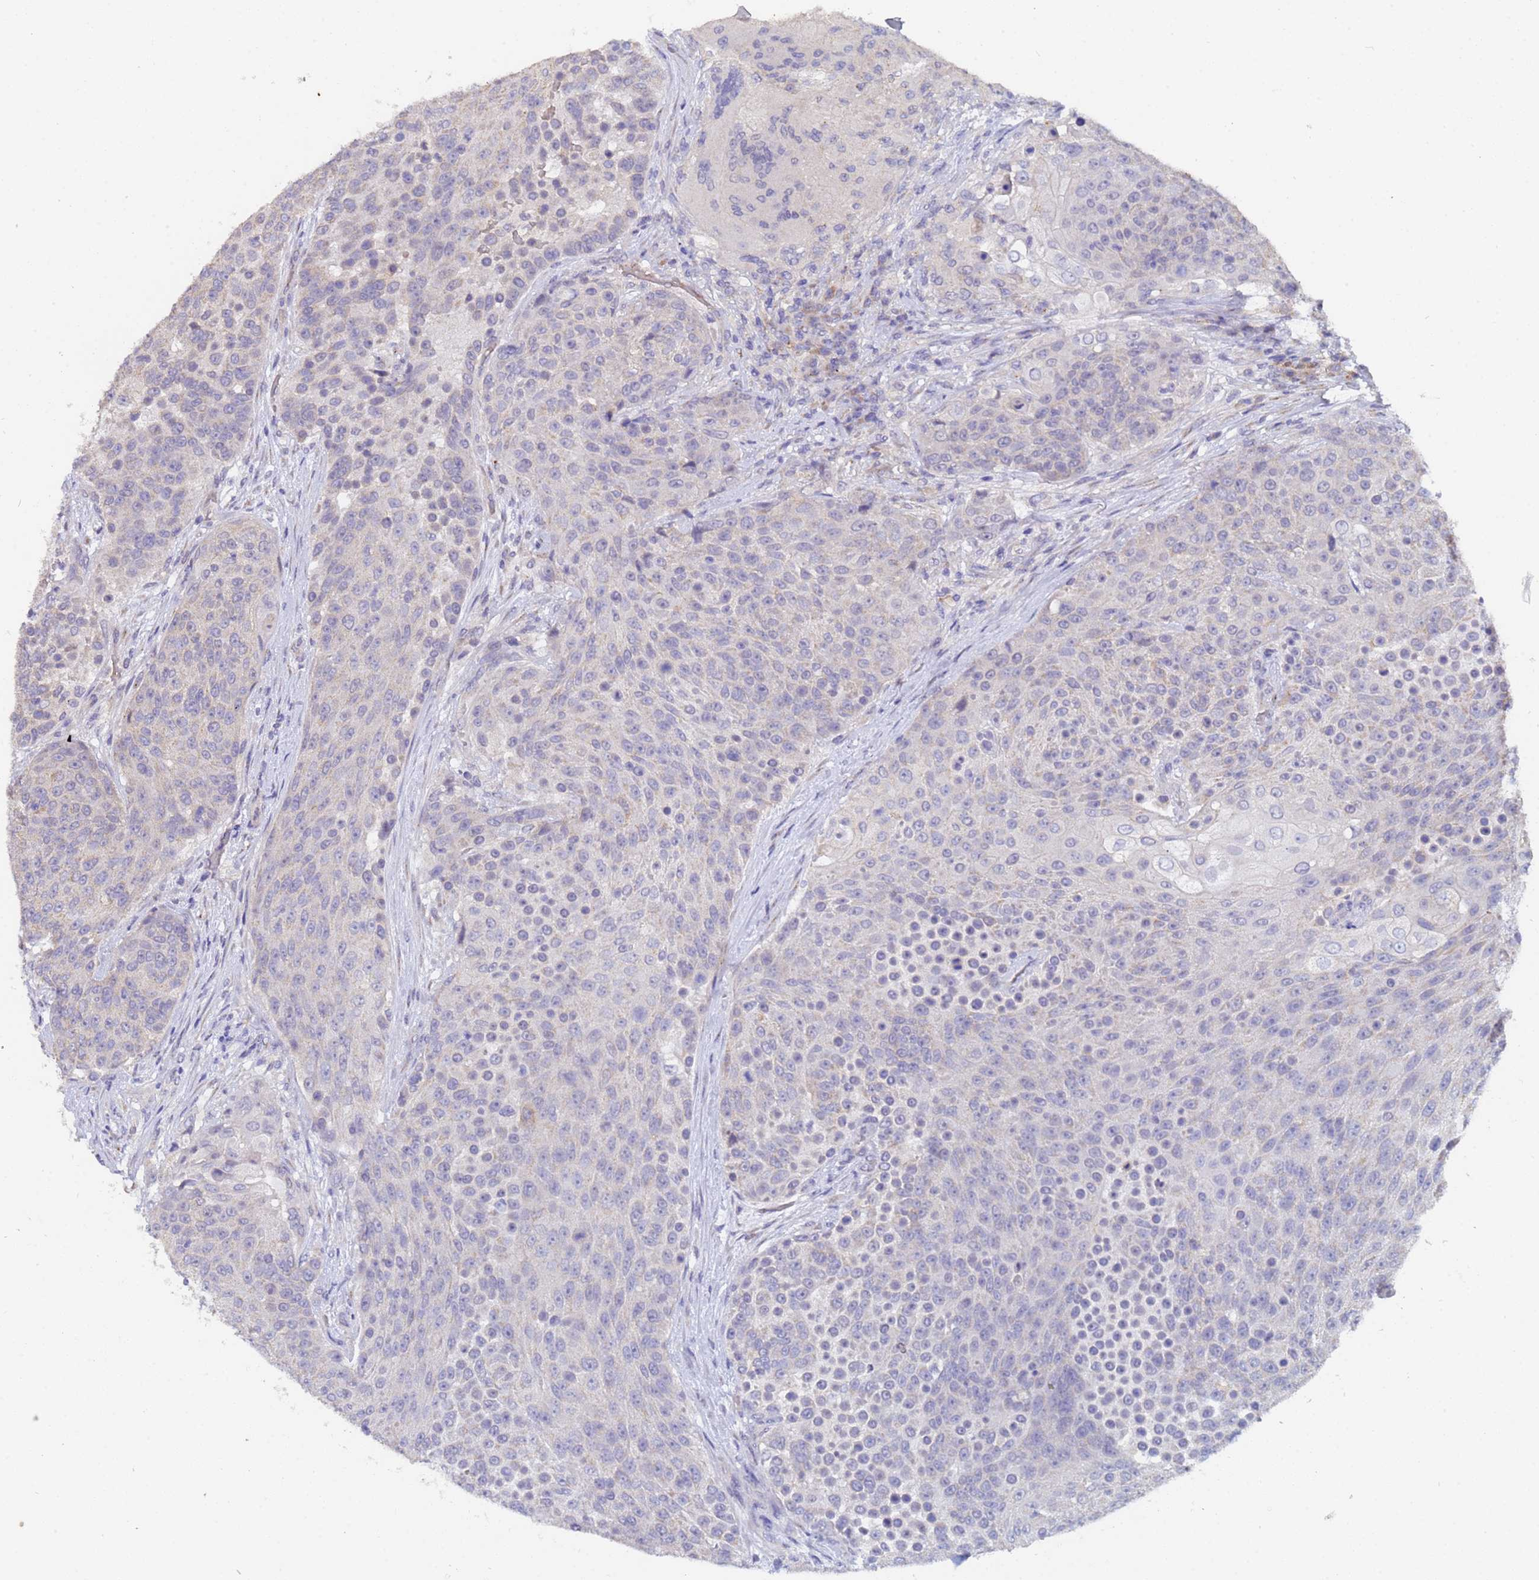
{"staining": {"intensity": "negative", "quantity": "none", "location": "none"}, "tissue": "urothelial cancer", "cell_type": "Tumor cells", "image_type": "cancer", "snomed": [{"axis": "morphology", "description": "Urothelial carcinoma, High grade"}, {"axis": "topography", "description": "Urinary bladder"}], "caption": "Immunohistochemistry photomicrograph of human urothelial carcinoma (high-grade) stained for a protein (brown), which exhibits no positivity in tumor cells.", "gene": "IHO1", "patient": {"sex": "female", "age": 63}}